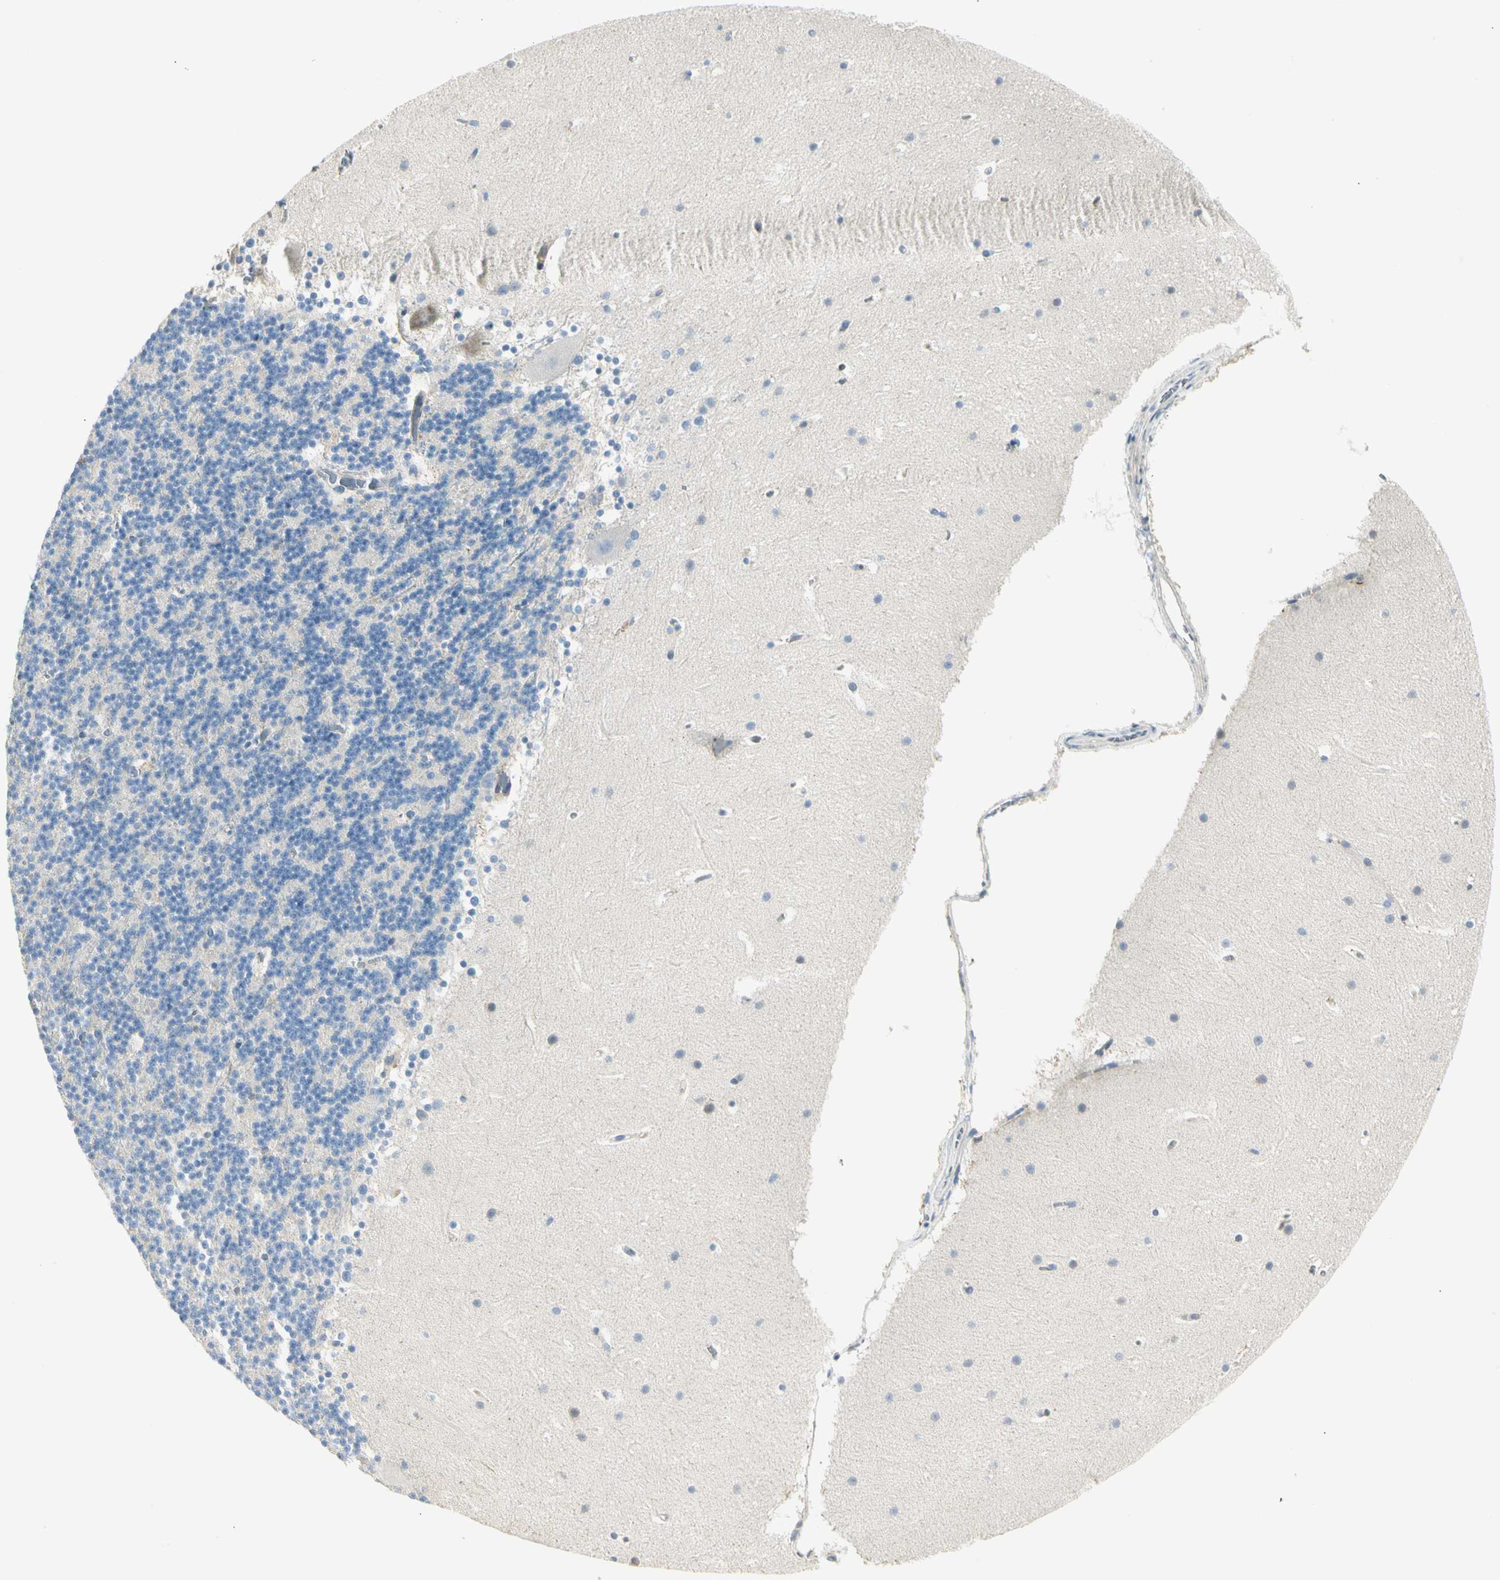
{"staining": {"intensity": "negative", "quantity": "none", "location": "none"}, "tissue": "cerebellum", "cell_type": "Cells in granular layer", "image_type": "normal", "snomed": [{"axis": "morphology", "description": "Normal tissue, NOS"}, {"axis": "topography", "description": "Cerebellum"}], "caption": "Protein analysis of benign cerebellum reveals no significant positivity in cells in granular layer.", "gene": "TNFSF11", "patient": {"sex": "female", "age": 19}}